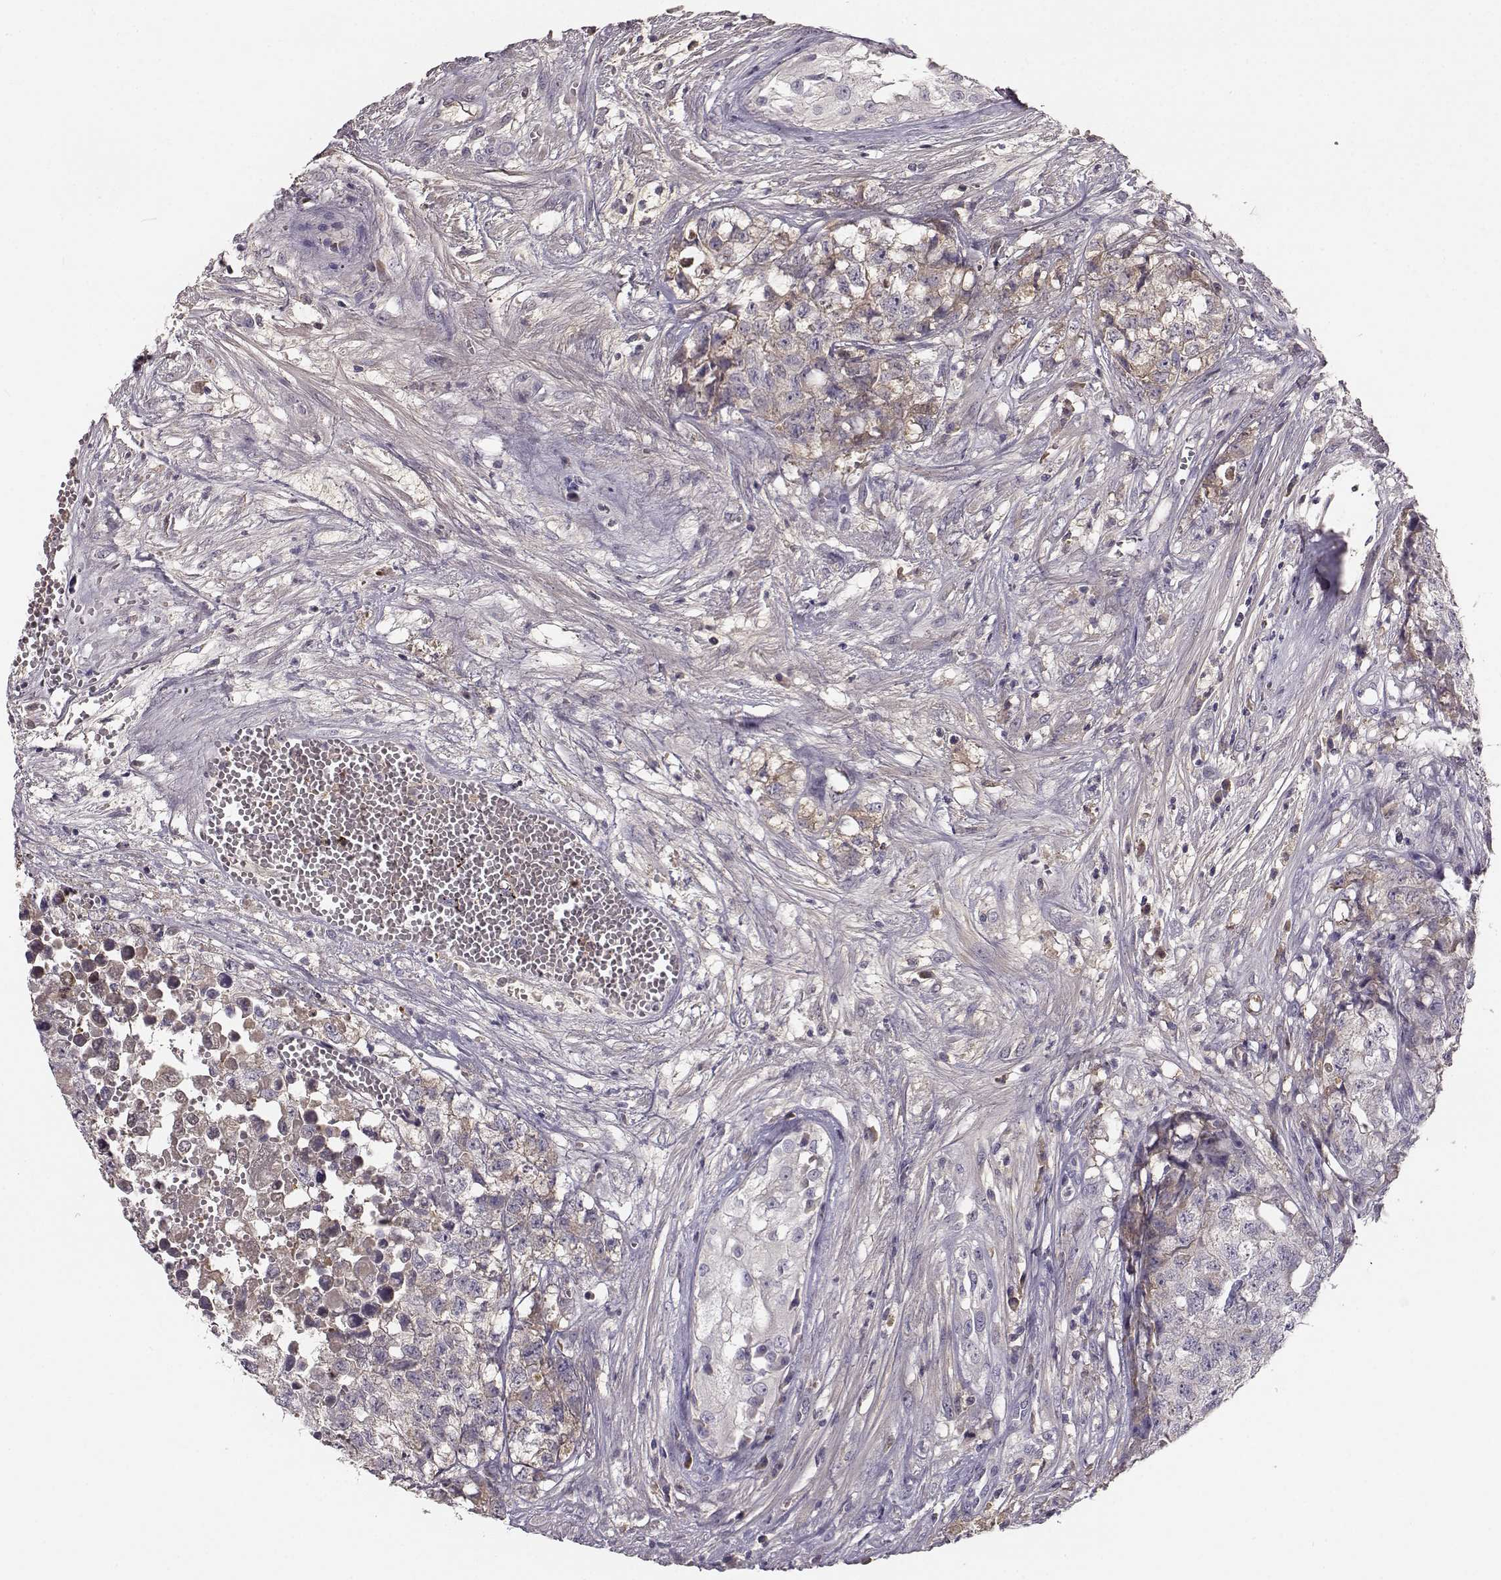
{"staining": {"intensity": "weak", "quantity": "25%-75%", "location": "cytoplasmic/membranous"}, "tissue": "testis cancer", "cell_type": "Tumor cells", "image_type": "cancer", "snomed": [{"axis": "morphology", "description": "Seminoma, NOS"}, {"axis": "morphology", "description": "Carcinoma, Embryonal, NOS"}, {"axis": "topography", "description": "Testis"}], "caption": "Tumor cells reveal low levels of weak cytoplasmic/membranous positivity in about 25%-75% of cells in human testis cancer (embryonal carcinoma). The staining was performed using DAB (3,3'-diaminobenzidine), with brown indicating positive protein expression. Nuclei are stained blue with hematoxylin.", "gene": "YJEFN3", "patient": {"sex": "male", "age": 22}}